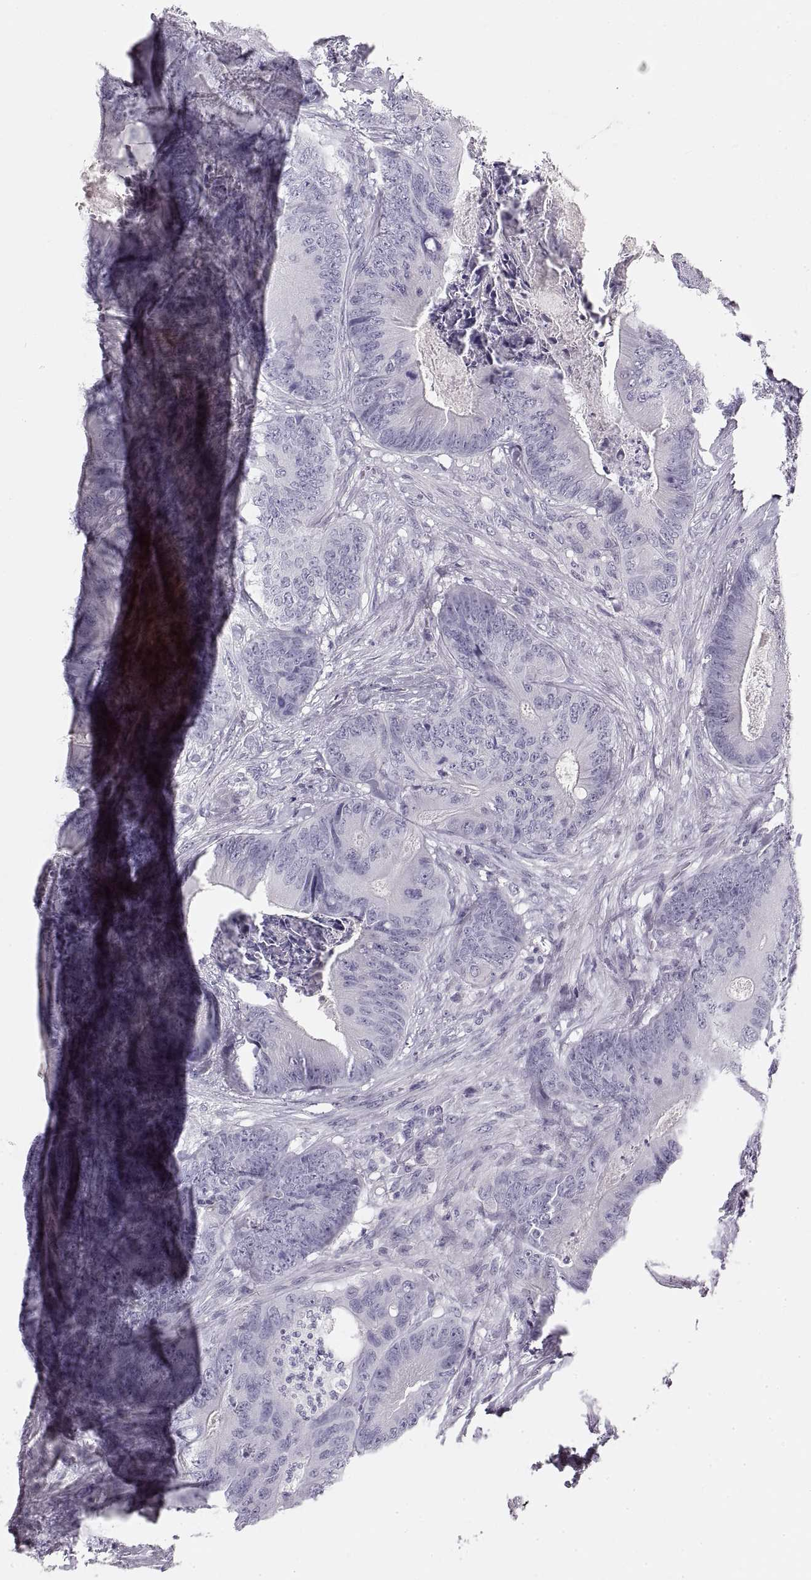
{"staining": {"intensity": "negative", "quantity": "none", "location": "none"}, "tissue": "colorectal cancer", "cell_type": "Tumor cells", "image_type": "cancer", "snomed": [{"axis": "morphology", "description": "Adenocarcinoma, NOS"}, {"axis": "topography", "description": "Colon"}], "caption": "DAB immunohistochemical staining of adenocarcinoma (colorectal) shows no significant expression in tumor cells.", "gene": "CRYAA", "patient": {"sex": "male", "age": 84}}